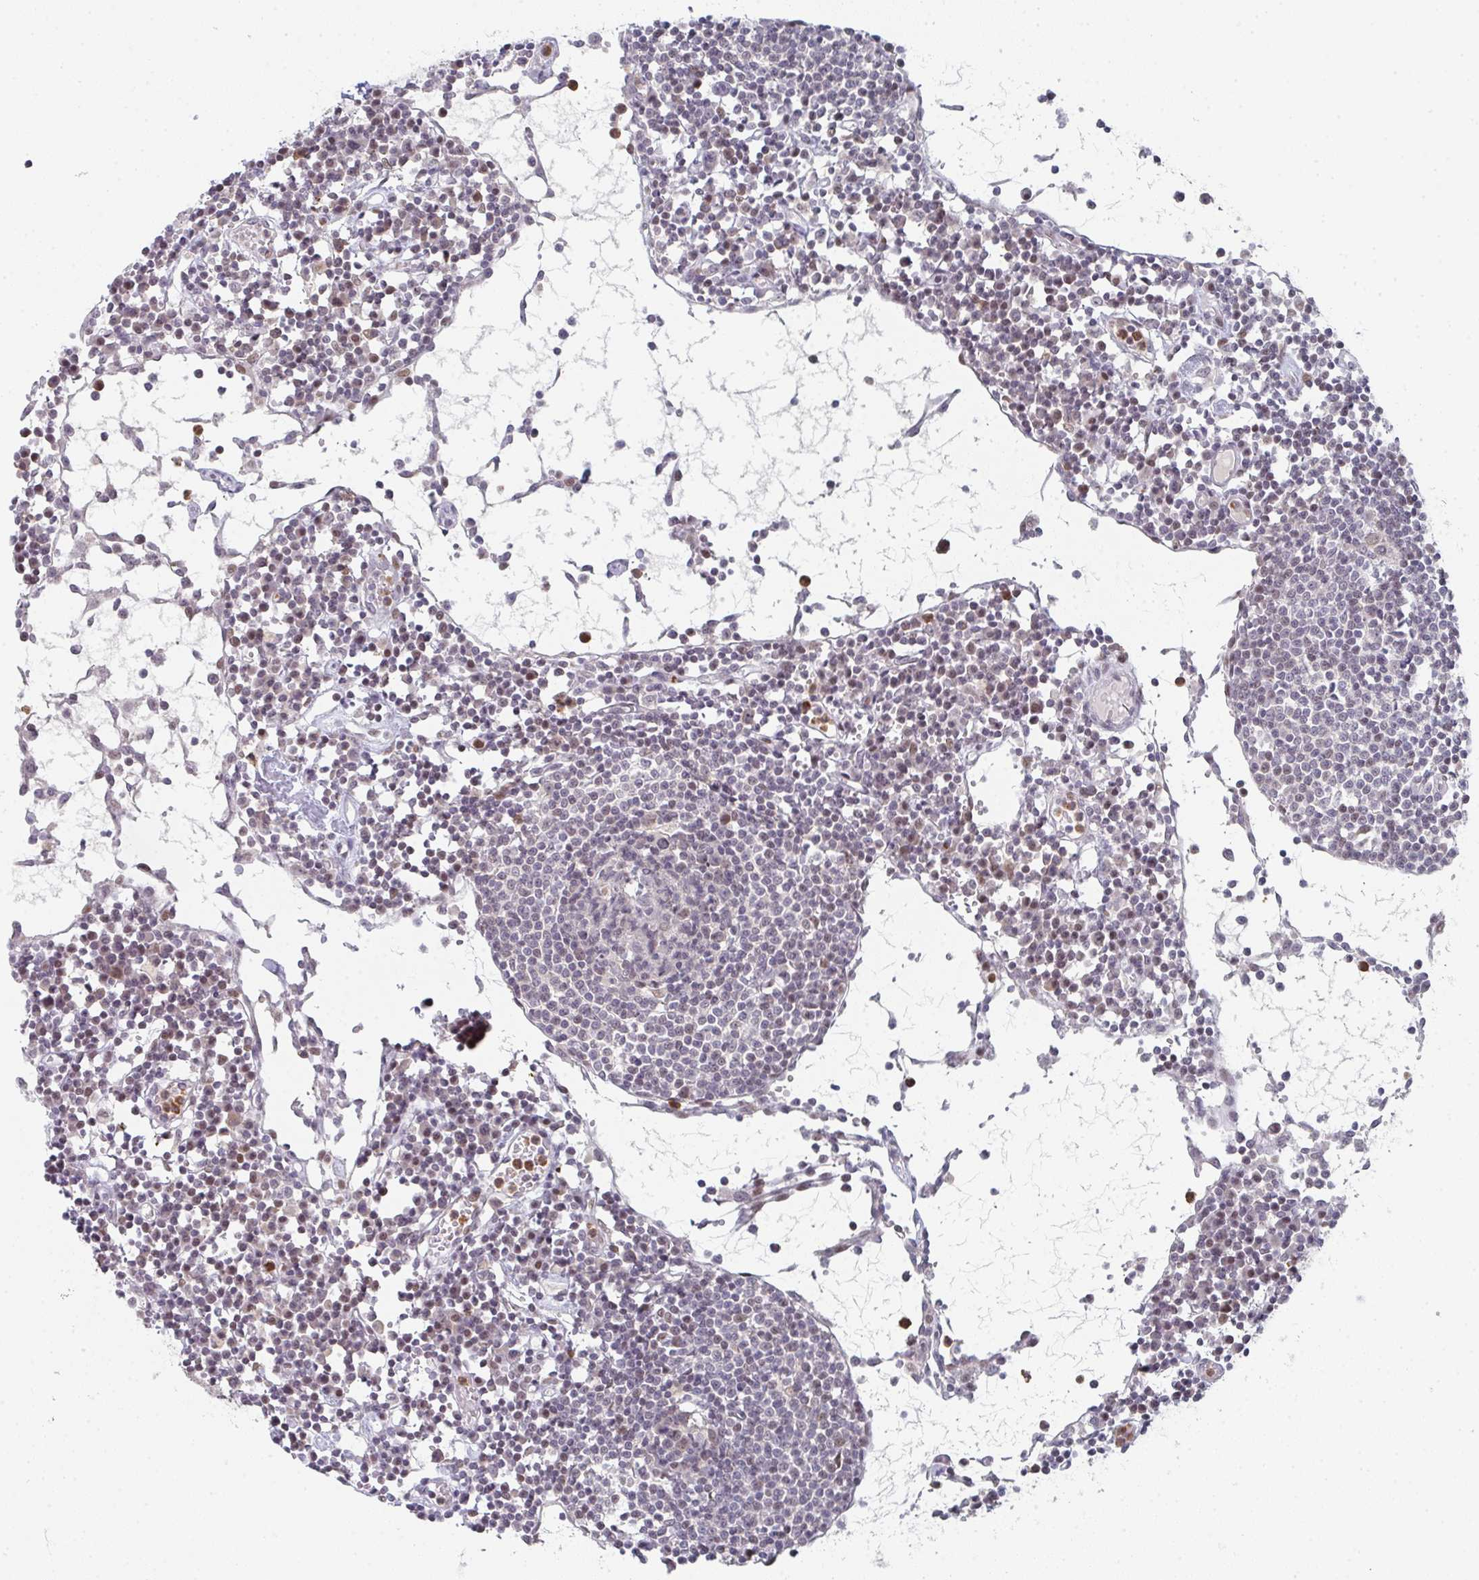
{"staining": {"intensity": "negative", "quantity": "none", "location": "none"}, "tissue": "lymph node", "cell_type": "Germinal center cells", "image_type": "normal", "snomed": [{"axis": "morphology", "description": "Normal tissue, NOS"}, {"axis": "topography", "description": "Lymph node"}], "caption": "Immunohistochemistry image of normal lymph node: lymph node stained with DAB demonstrates no significant protein staining in germinal center cells.", "gene": "LIN54", "patient": {"sex": "female", "age": 78}}